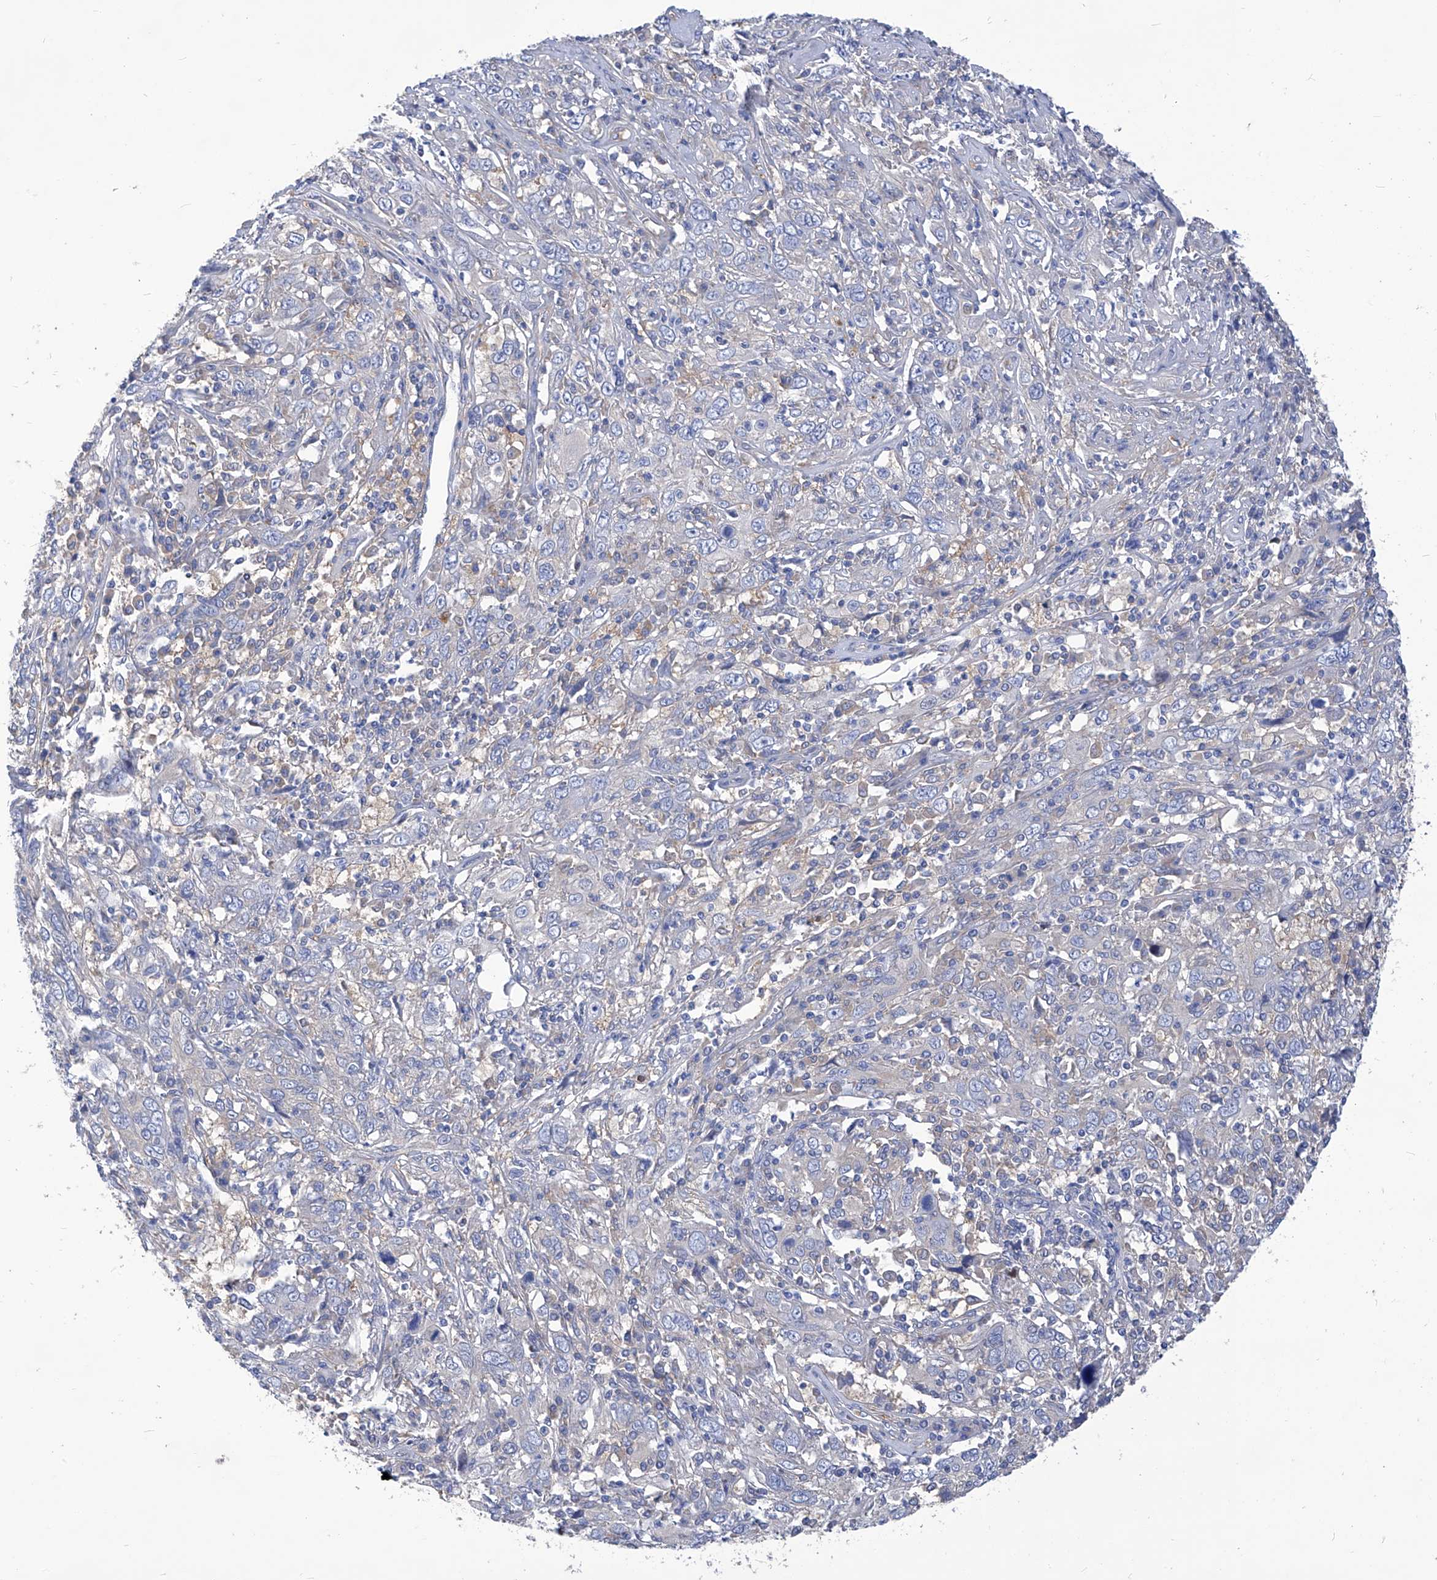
{"staining": {"intensity": "negative", "quantity": "none", "location": "none"}, "tissue": "cervical cancer", "cell_type": "Tumor cells", "image_type": "cancer", "snomed": [{"axis": "morphology", "description": "Squamous cell carcinoma, NOS"}, {"axis": "topography", "description": "Cervix"}], "caption": "High power microscopy micrograph of an immunohistochemistry micrograph of cervical cancer (squamous cell carcinoma), revealing no significant positivity in tumor cells.", "gene": "XPNPEP1", "patient": {"sex": "female", "age": 46}}